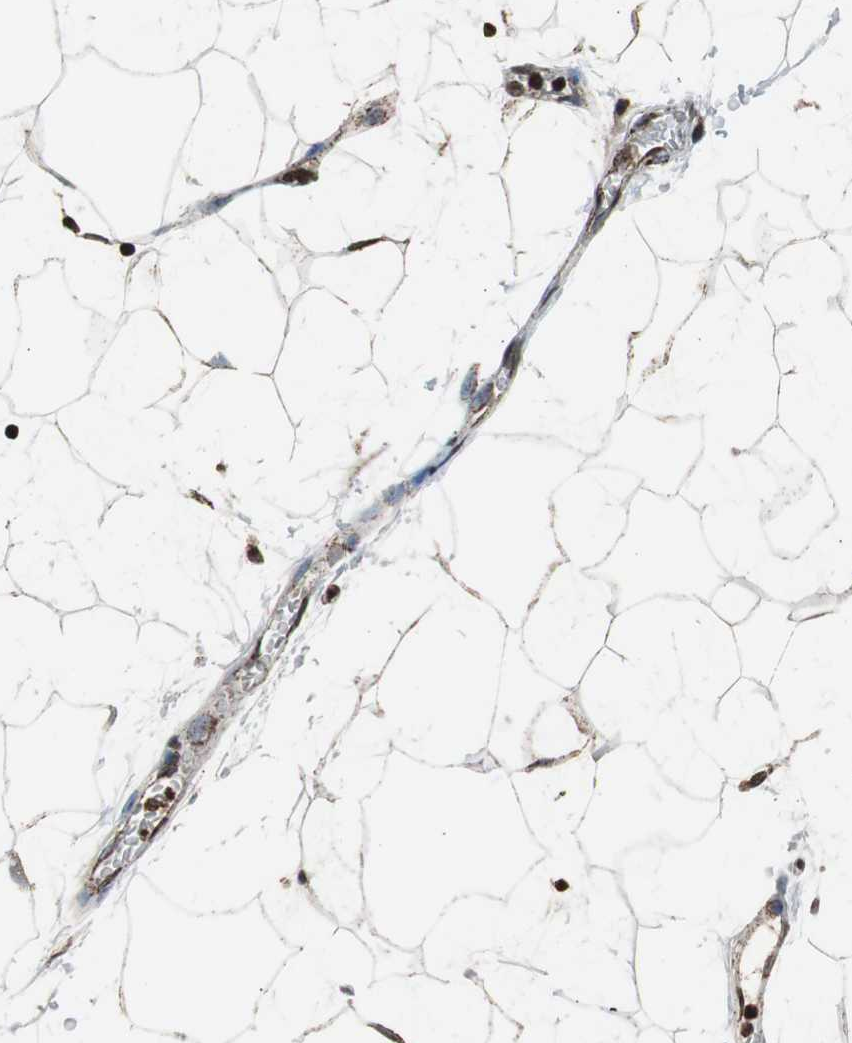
{"staining": {"intensity": "strong", "quantity": ">75%", "location": "cytoplasmic/membranous"}, "tissue": "adipose tissue", "cell_type": "Adipocytes", "image_type": "normal", "snomed": [{"axis": "morphology", "description": "Normal tissue, NOS"}, {"axis": "topography", "description": "Soft tissue"}], "caption": "Immunohistochemical staining of normal adipose tissue displays strong cytoplasmic/membranous protein expression in approximately >75% of adipocytes. (IHC, brightfield microscopy, high magnification).", "gene": "HSPA9", "patient": {"sex": "male", "age": 72}}